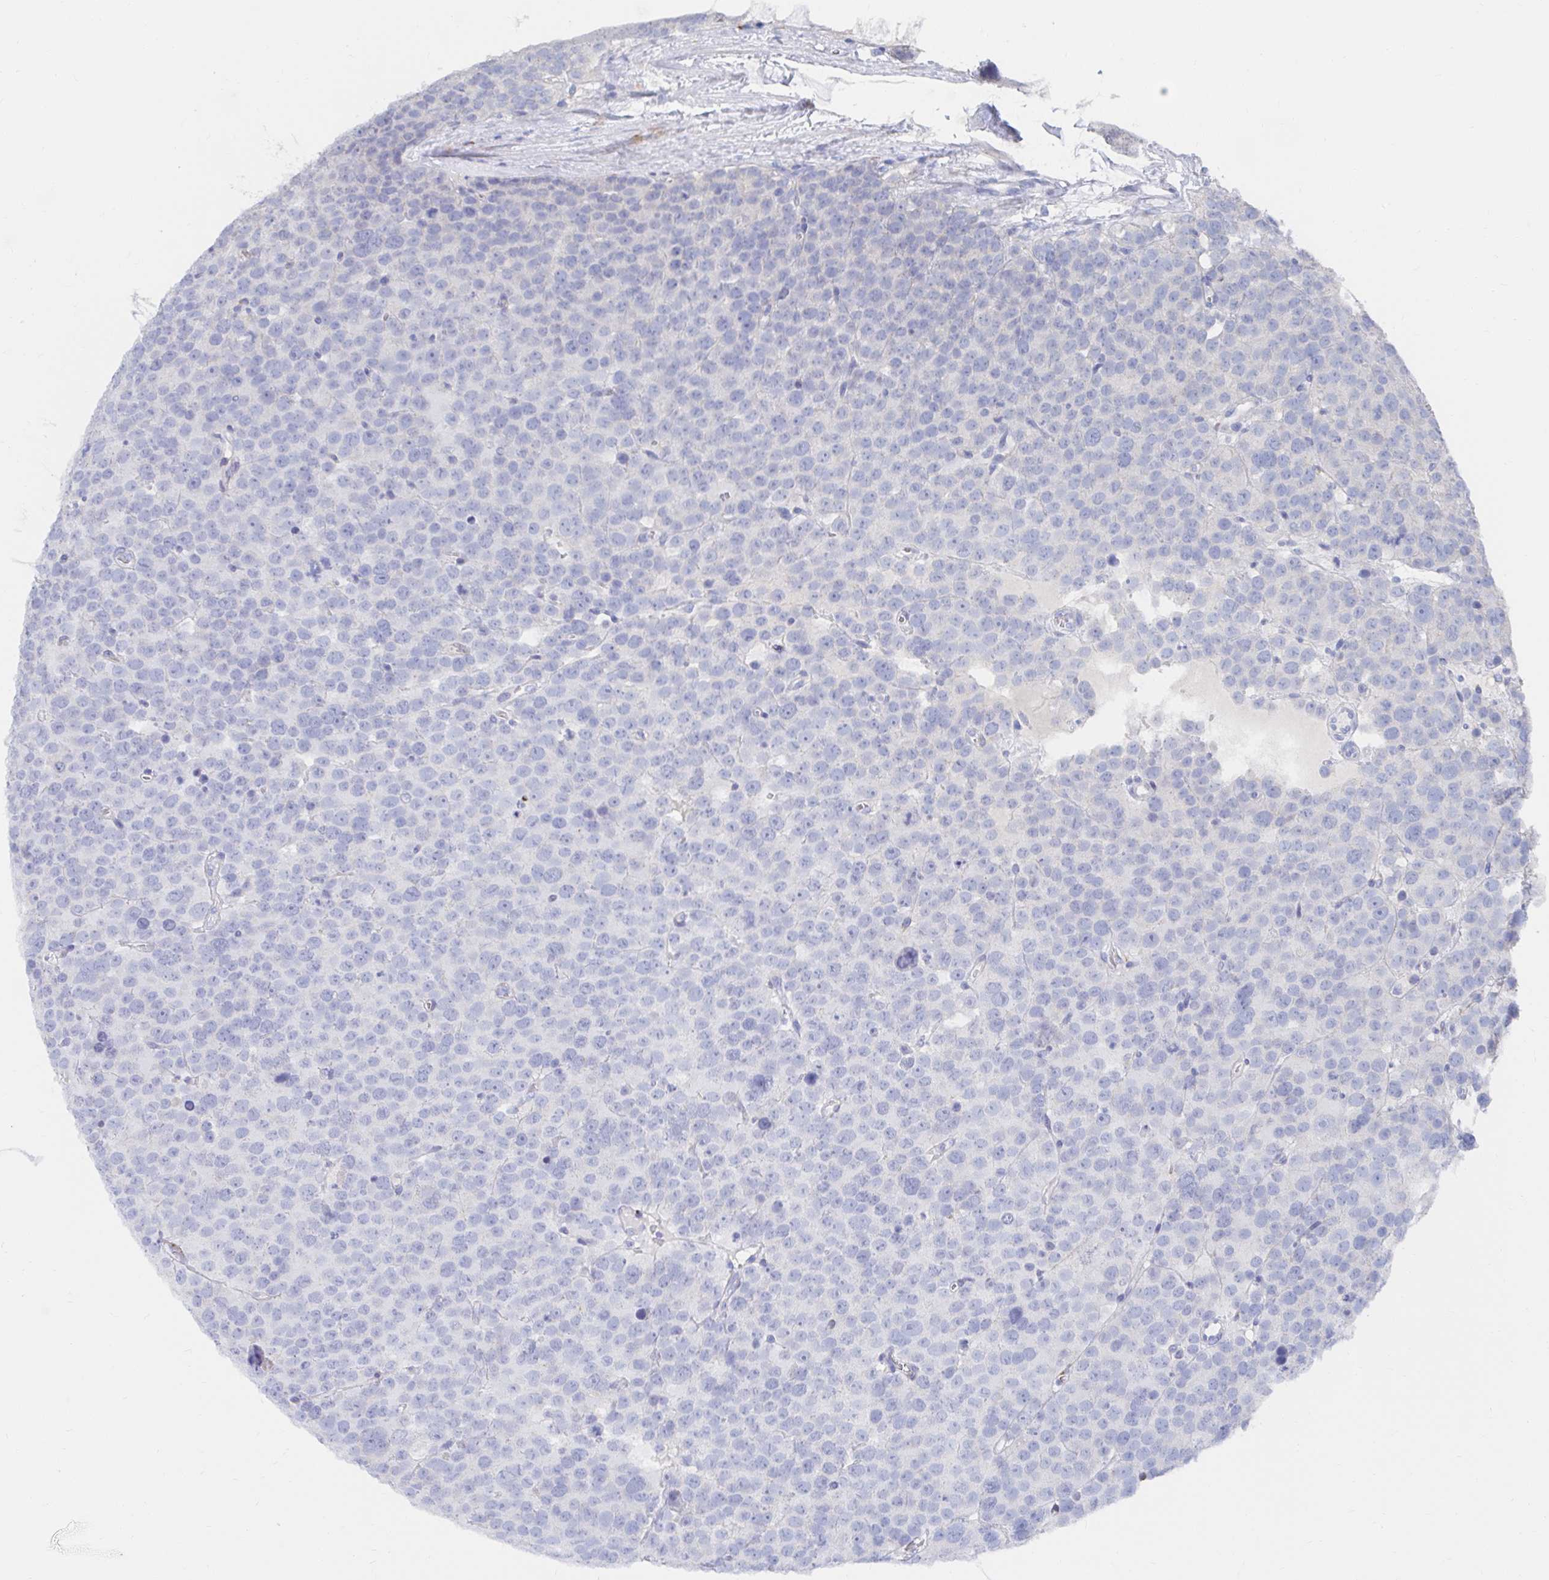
{"staining": {"intensity": "negative", "quantity": "none", "location": "none"}, "tissue": "testis cancer", "cell_type": "Tumor cells", "image_type": "cancer", "snomed": [{"axis": "morphology", "description": "Seminoma, NOS"}, {"axis": "topography", "description": "Testis"}], "caption": "IHC of testis cancer displays no expression in tumor cells. (DAB immunohistochemistry (IHC), high magnification).", "gene": "LAMC3", "patient": {"sex": "male", "age": 71}}